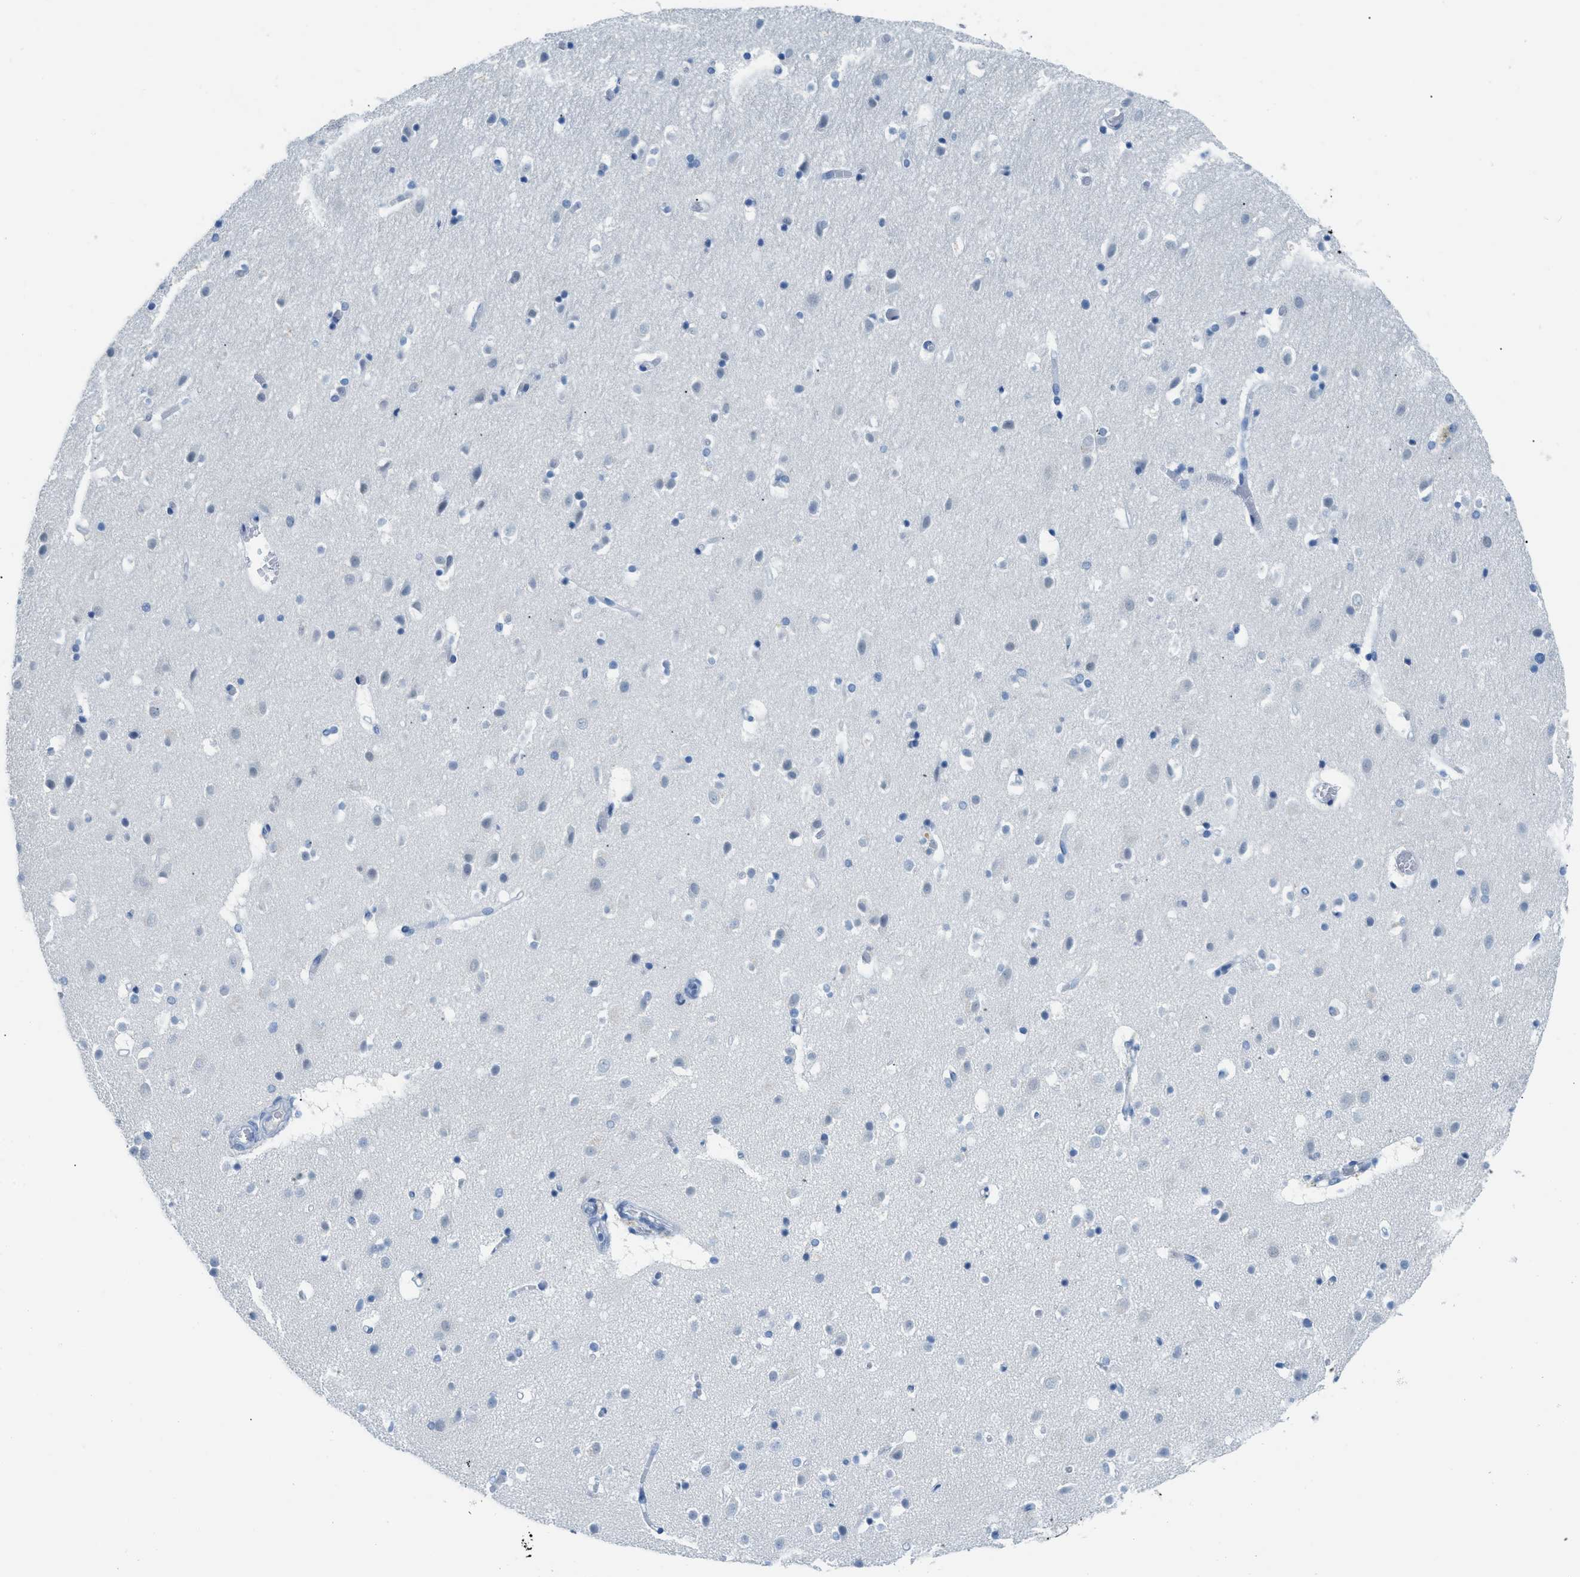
{"staining": {"intensity": "negative", "quantity": "none", "location": "none"}, "tissue": "hippocampus", "cell_type": "Glial cells", "image_type": "normal", "snomed": [{"axis": "morphology", "description": "Normal tissue, NOS"}, {"axis": "topography", "description": "Hippocampus"}], "caption": "The image demonstrates no staining of glial cells in unremarkable hippocampus.", "gene": "HSF2", "patient": {"sex": "male", "age": 45}}